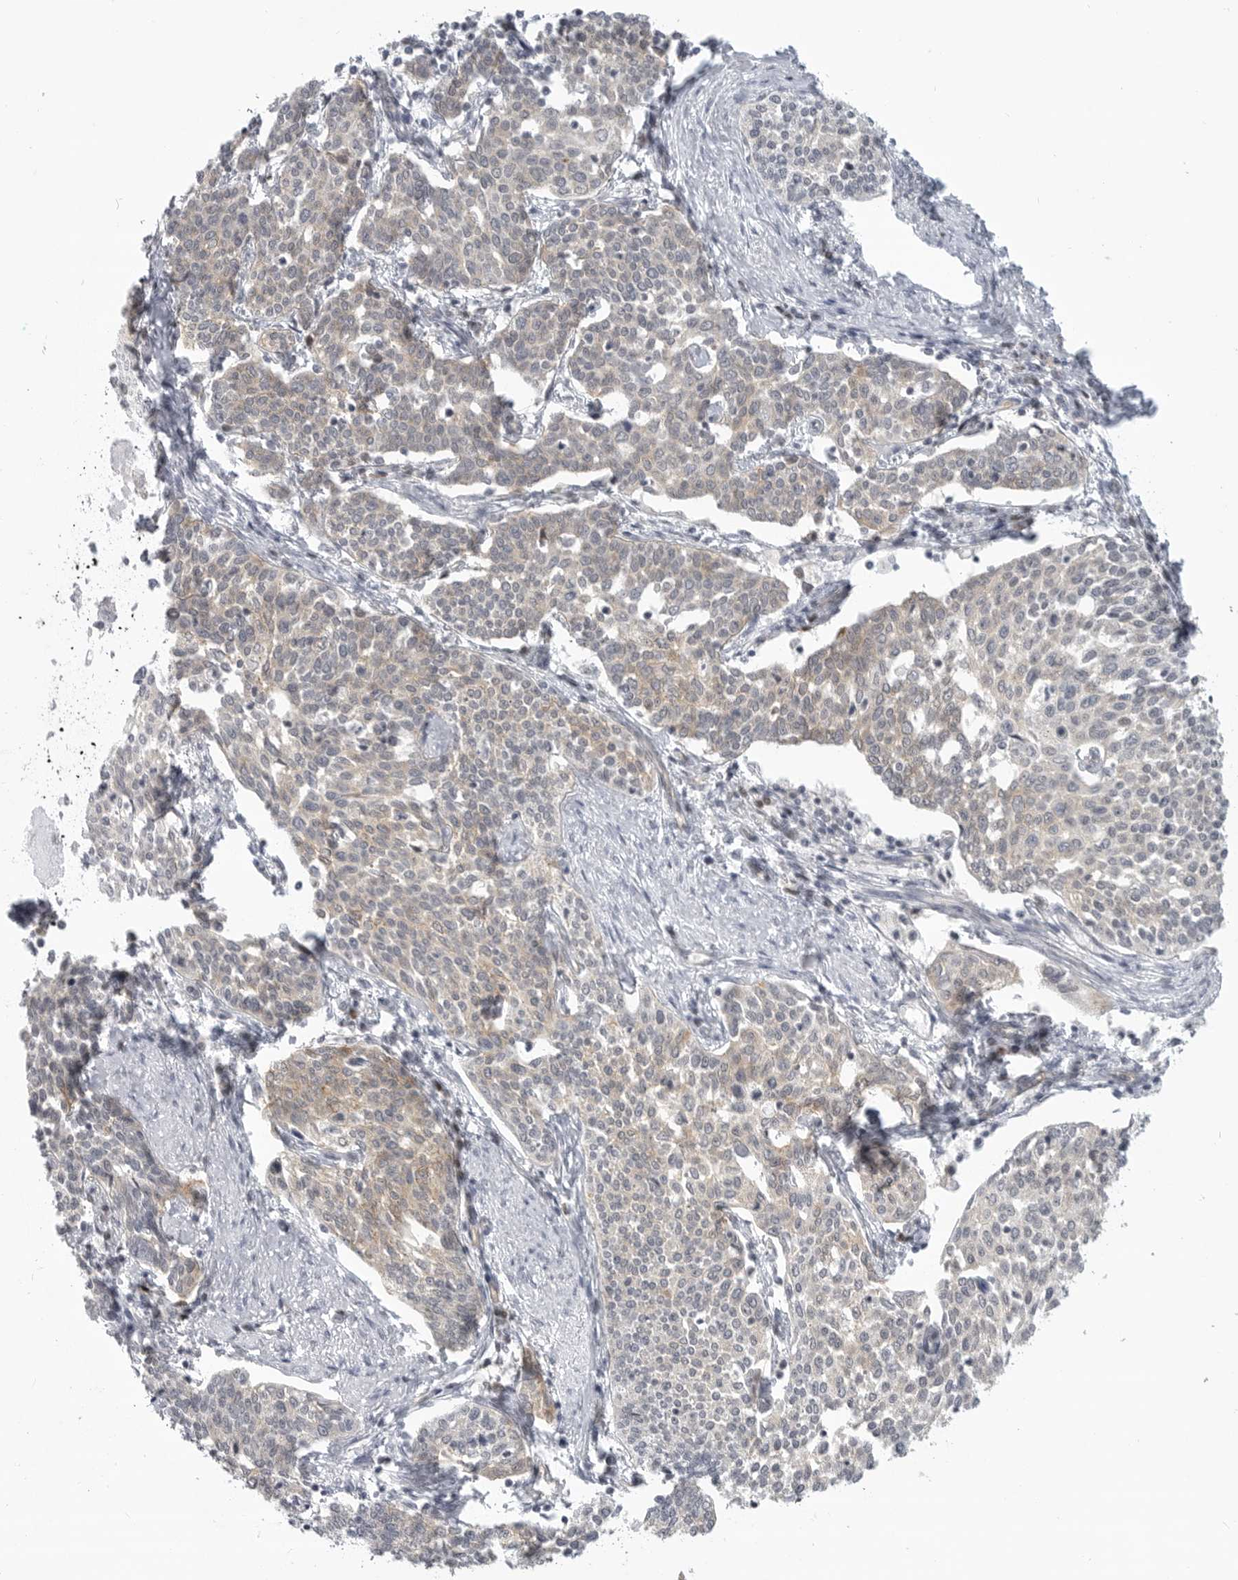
{"staining": {"intensity": "weak", "quantity": "<25%", "location": "cytoplasmic/membranous"}, "tissue": "cervical cancer", "cell_type": "Tumor cells", "image_type": "cancer", "snomed": [{"axis": "morphology", "description": "Squamous cell carcinoma, NOS"}, {"axis": "topography", "description": "Cervix"}], "caption": "Immunohistochemical staining of human cervical cancer shows no significant positivity in tumor cells. (DAB immunohistochemistry (IHC) with hematoxylin counter stain).", "gene": "CEP295NL", "patient": {"sex": "female", "age": 34}}